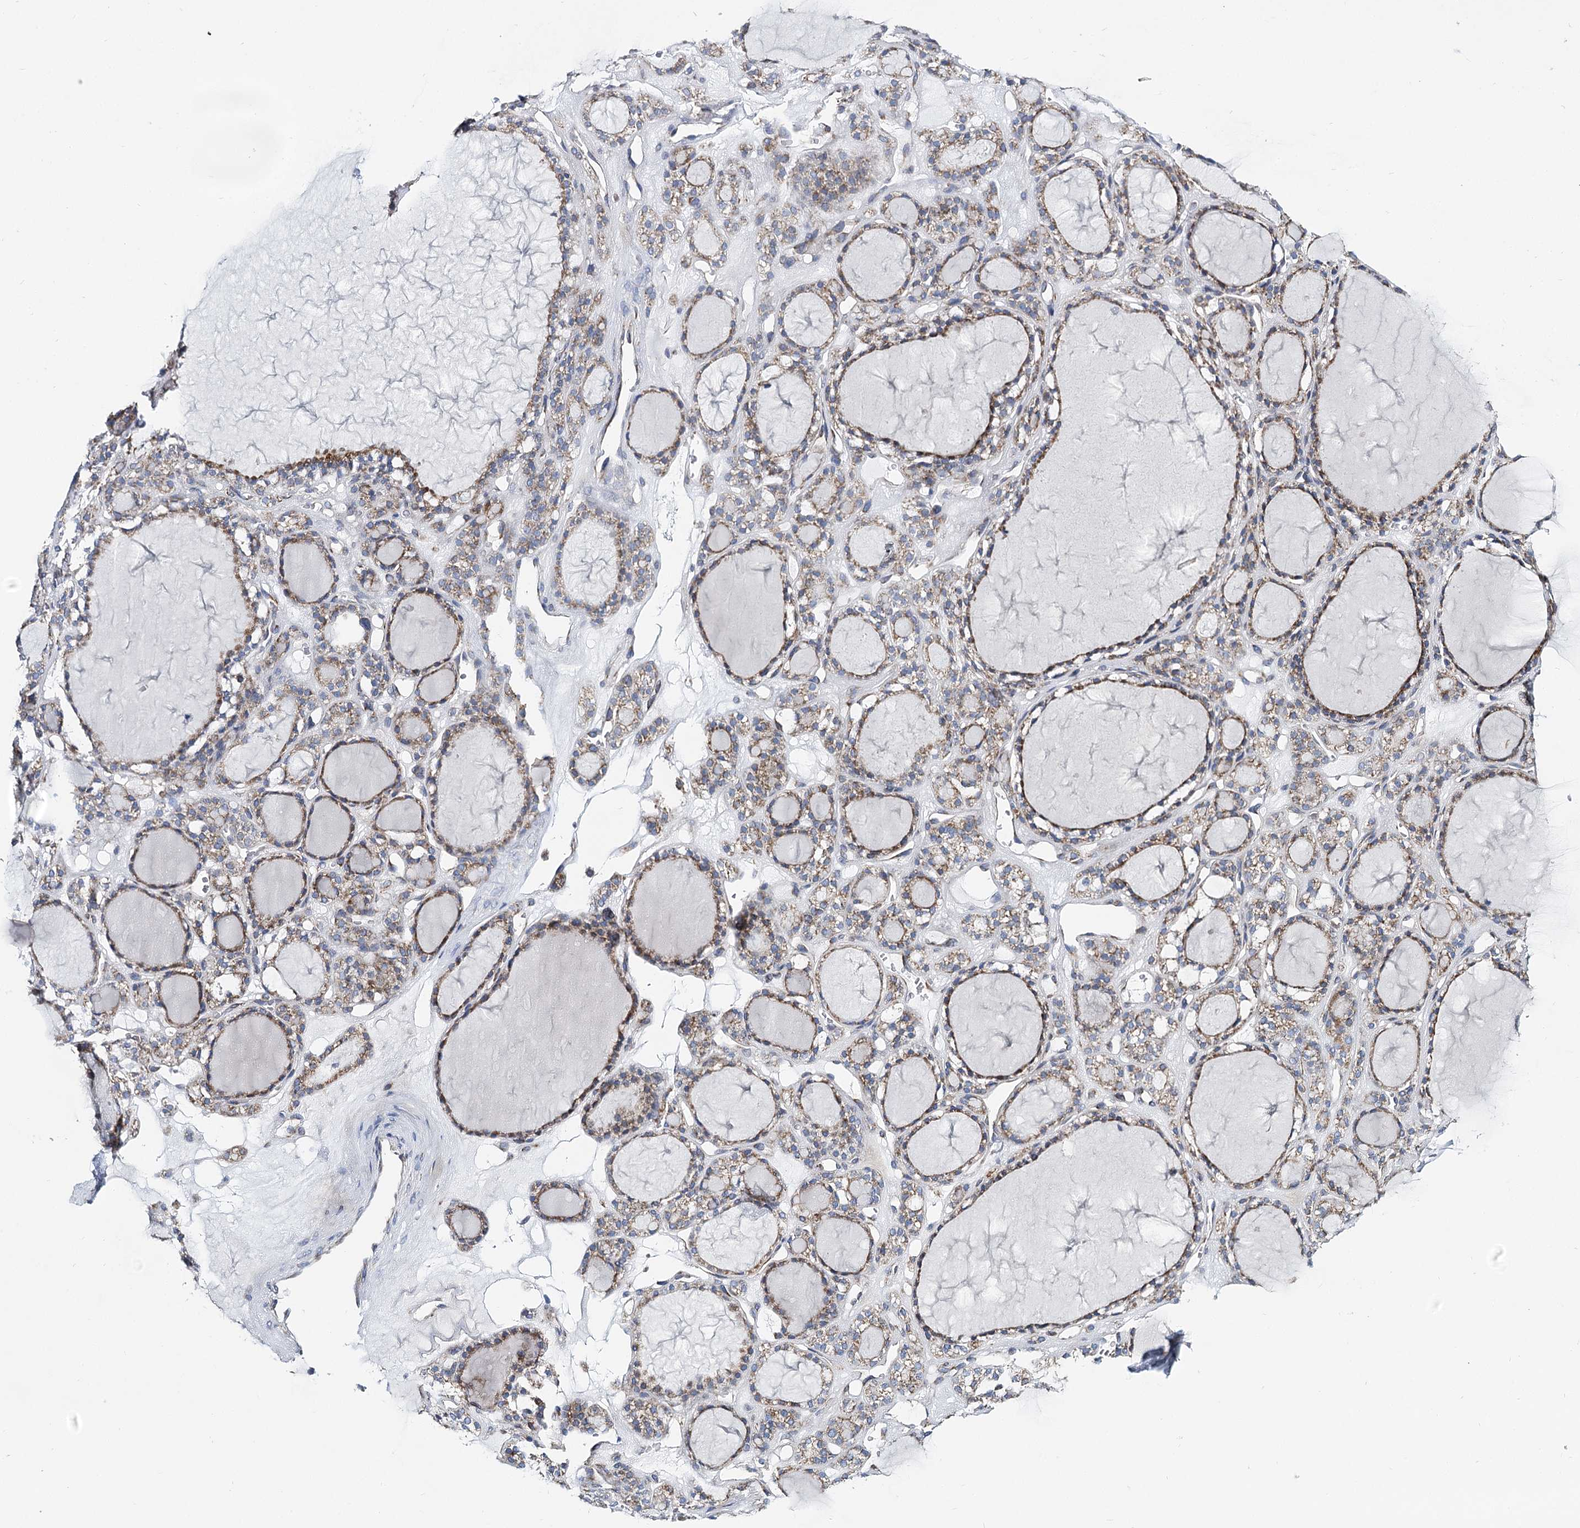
{"staining": {"intensity": "moderate", "quantity": ">75%", "location": "cytoplasmic/membranous"}, "tissue": "thyroid gland", "cell_type": "Glandular cells", "image_type": "normal", "snomed": [{"axis": "morphology", "description": "Normal tissue, NOS"}, {"axis": "topography", "description": "Thyroid gland"}], "caption": "This photomicrograph demonstrates IHC staining of unremarkable thyroid gland, with medium moderate cytoplasmic/membranous expression in about >75% of glandular cells.", "gene": "THUMPD3", "patient": {"sex": "female", "age": 28}}